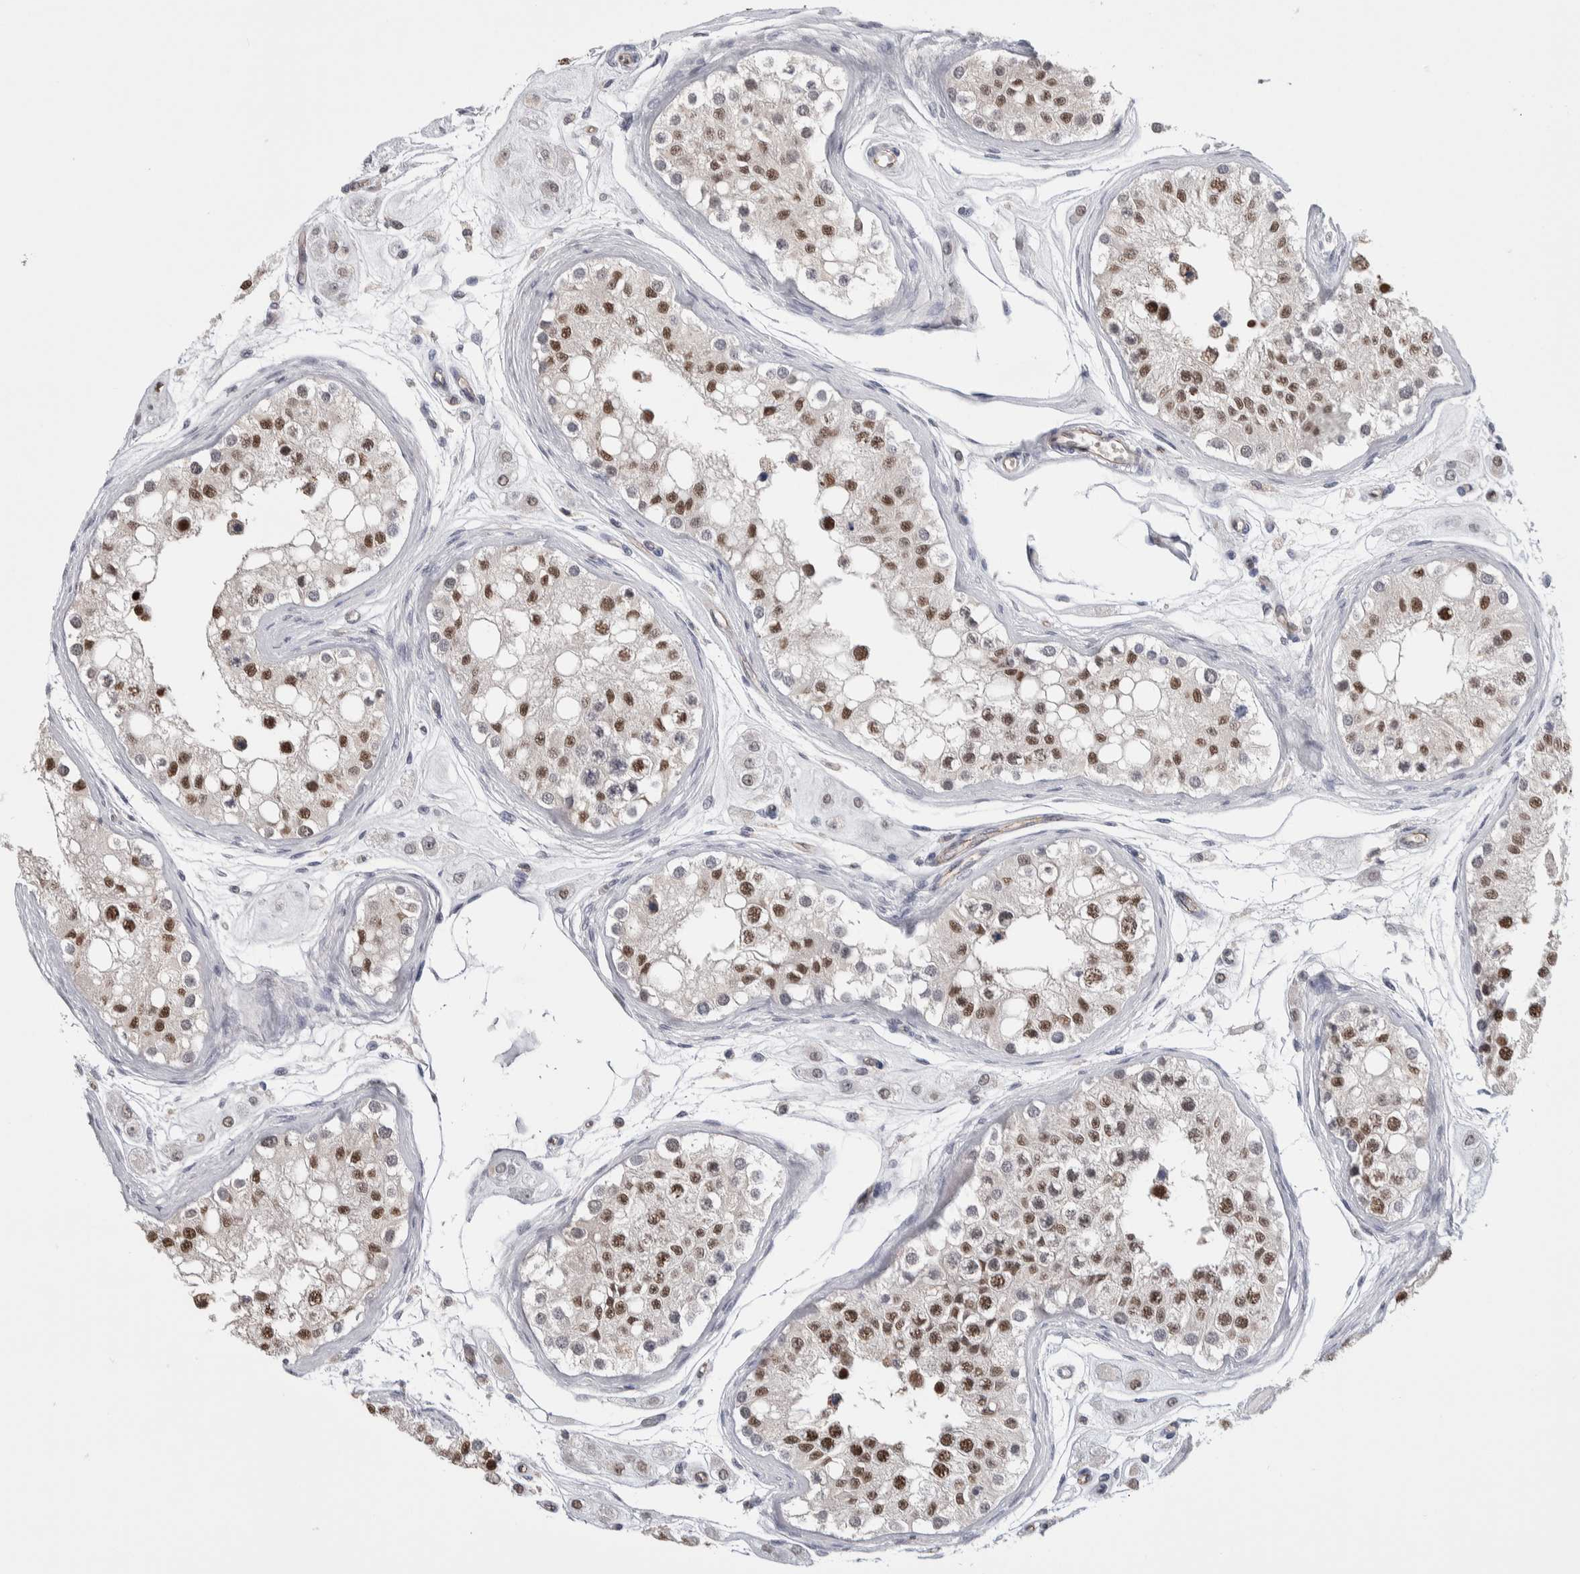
{"staining": {"intensity": "moderate", "quantity": ">75%", "location": "nuclear"}, "tissue": "testis", "cell_type": "Cells in seminiferous ducts", "image_type": "normal", "snomed": [{"axis": "morphology", "description": "Normal tissue, NOS"}, {"axis": "morphology", "description": "Adenocarcinoma, metastatic, NOS"}, {"axis": "topography", "description": "Testis"}], "caption": "Protein analysis of benign testis demonstrates moderate nuclear expression in about >75% of cells in seminiferous ducts. (DAB IHC with brightfield microscopy, high magnification).", "gene": "ZBTB49", "patient": {"sex": "male", "age": 26}}